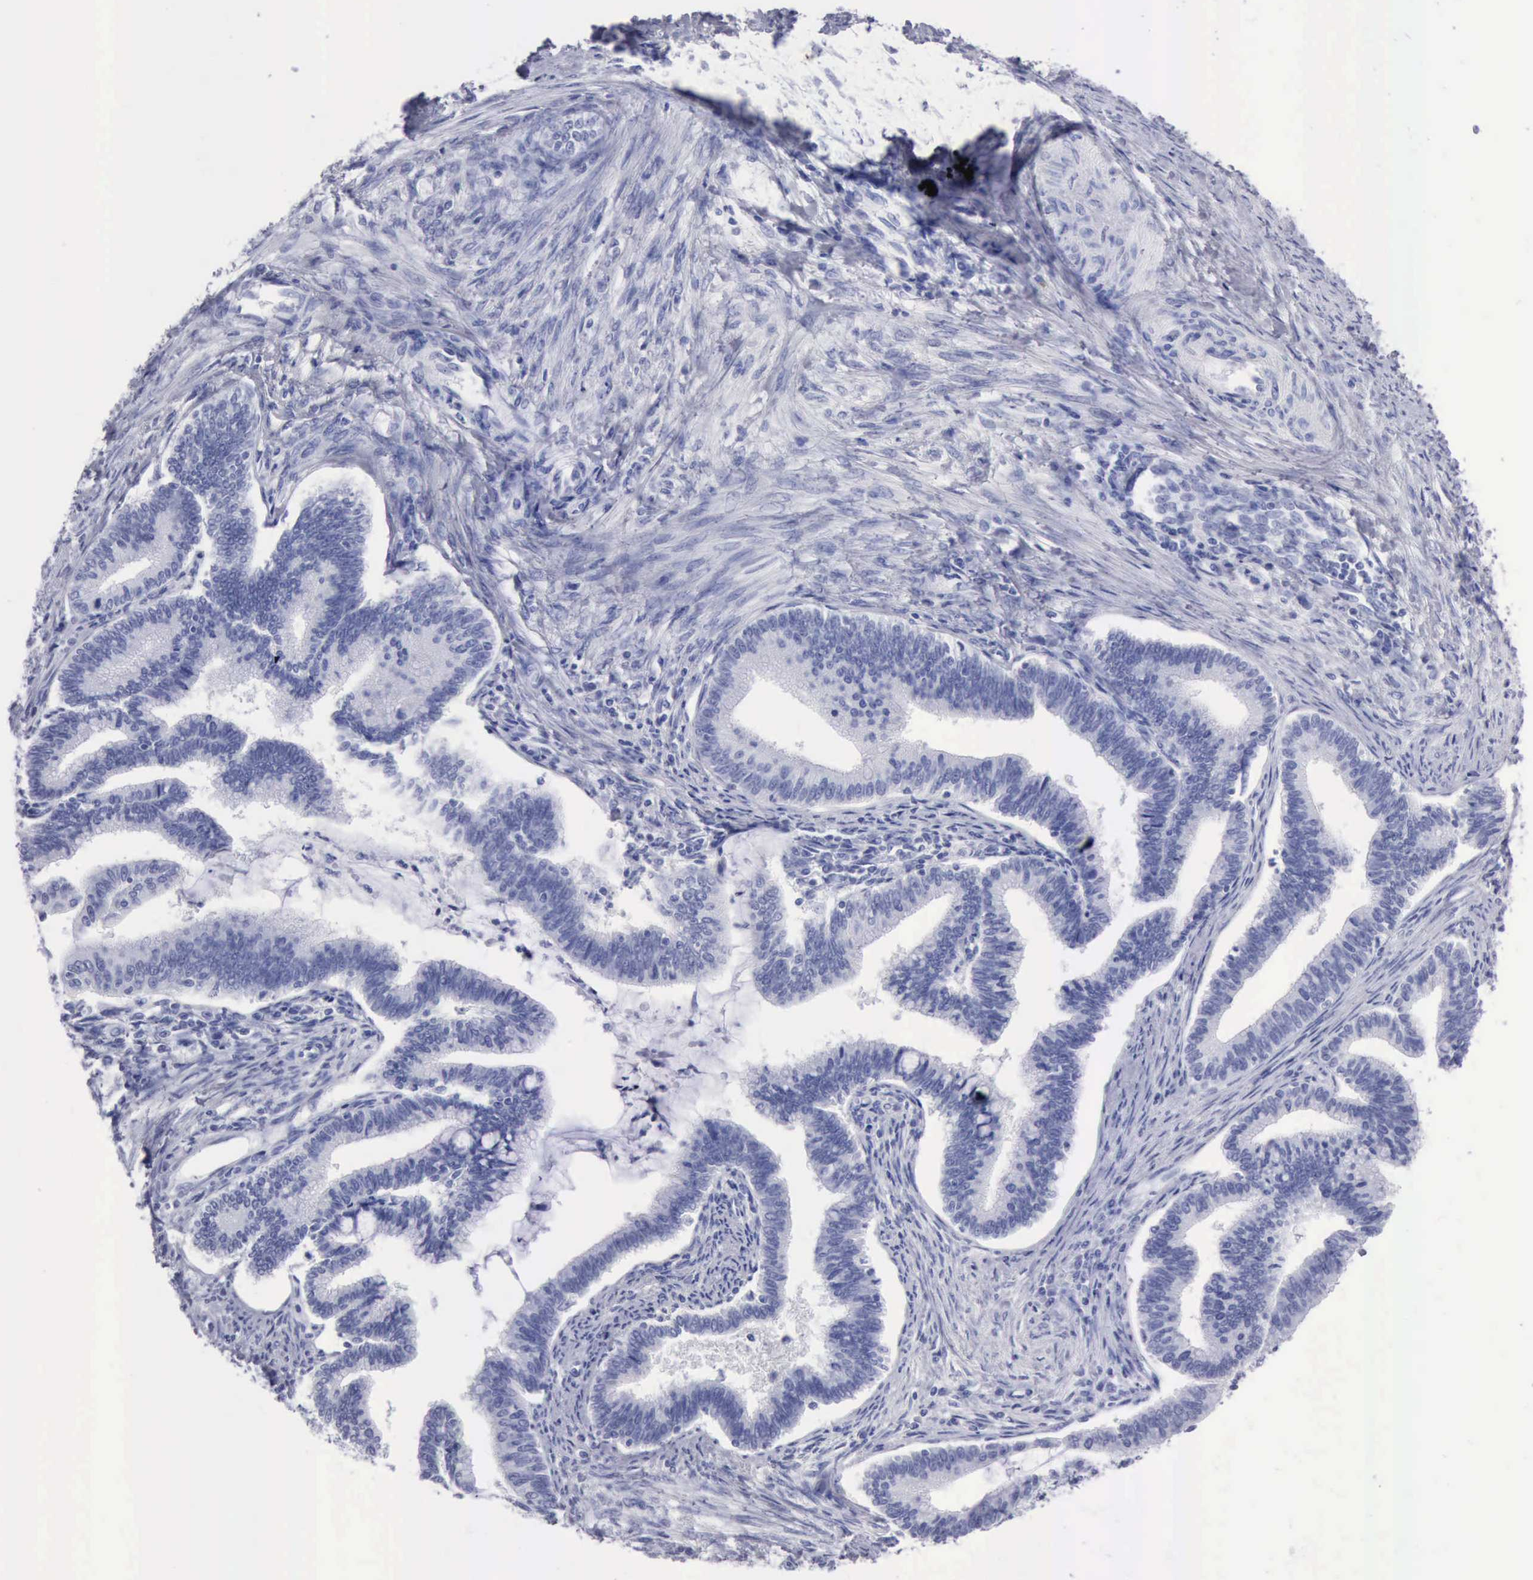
{"staining": {"intensity": "negative", "quantity": "none", "location": "none"}, "tissue": "cervical cancer", "cell_type": "Tumor cells", "image_type": "cancer", "snomed": [{"axis": "morphology", "description": "Adenocarcinoma, NOS"}, {"axis": "topography", "description": "Cervix"}], "caption": "Cervical cancer (adenocarcinoma) stained for a protein using IHC exhibits no positivity tumor cells.", "gene": "CYP19A1", "patient": {"sex": "female", "age": 36}}